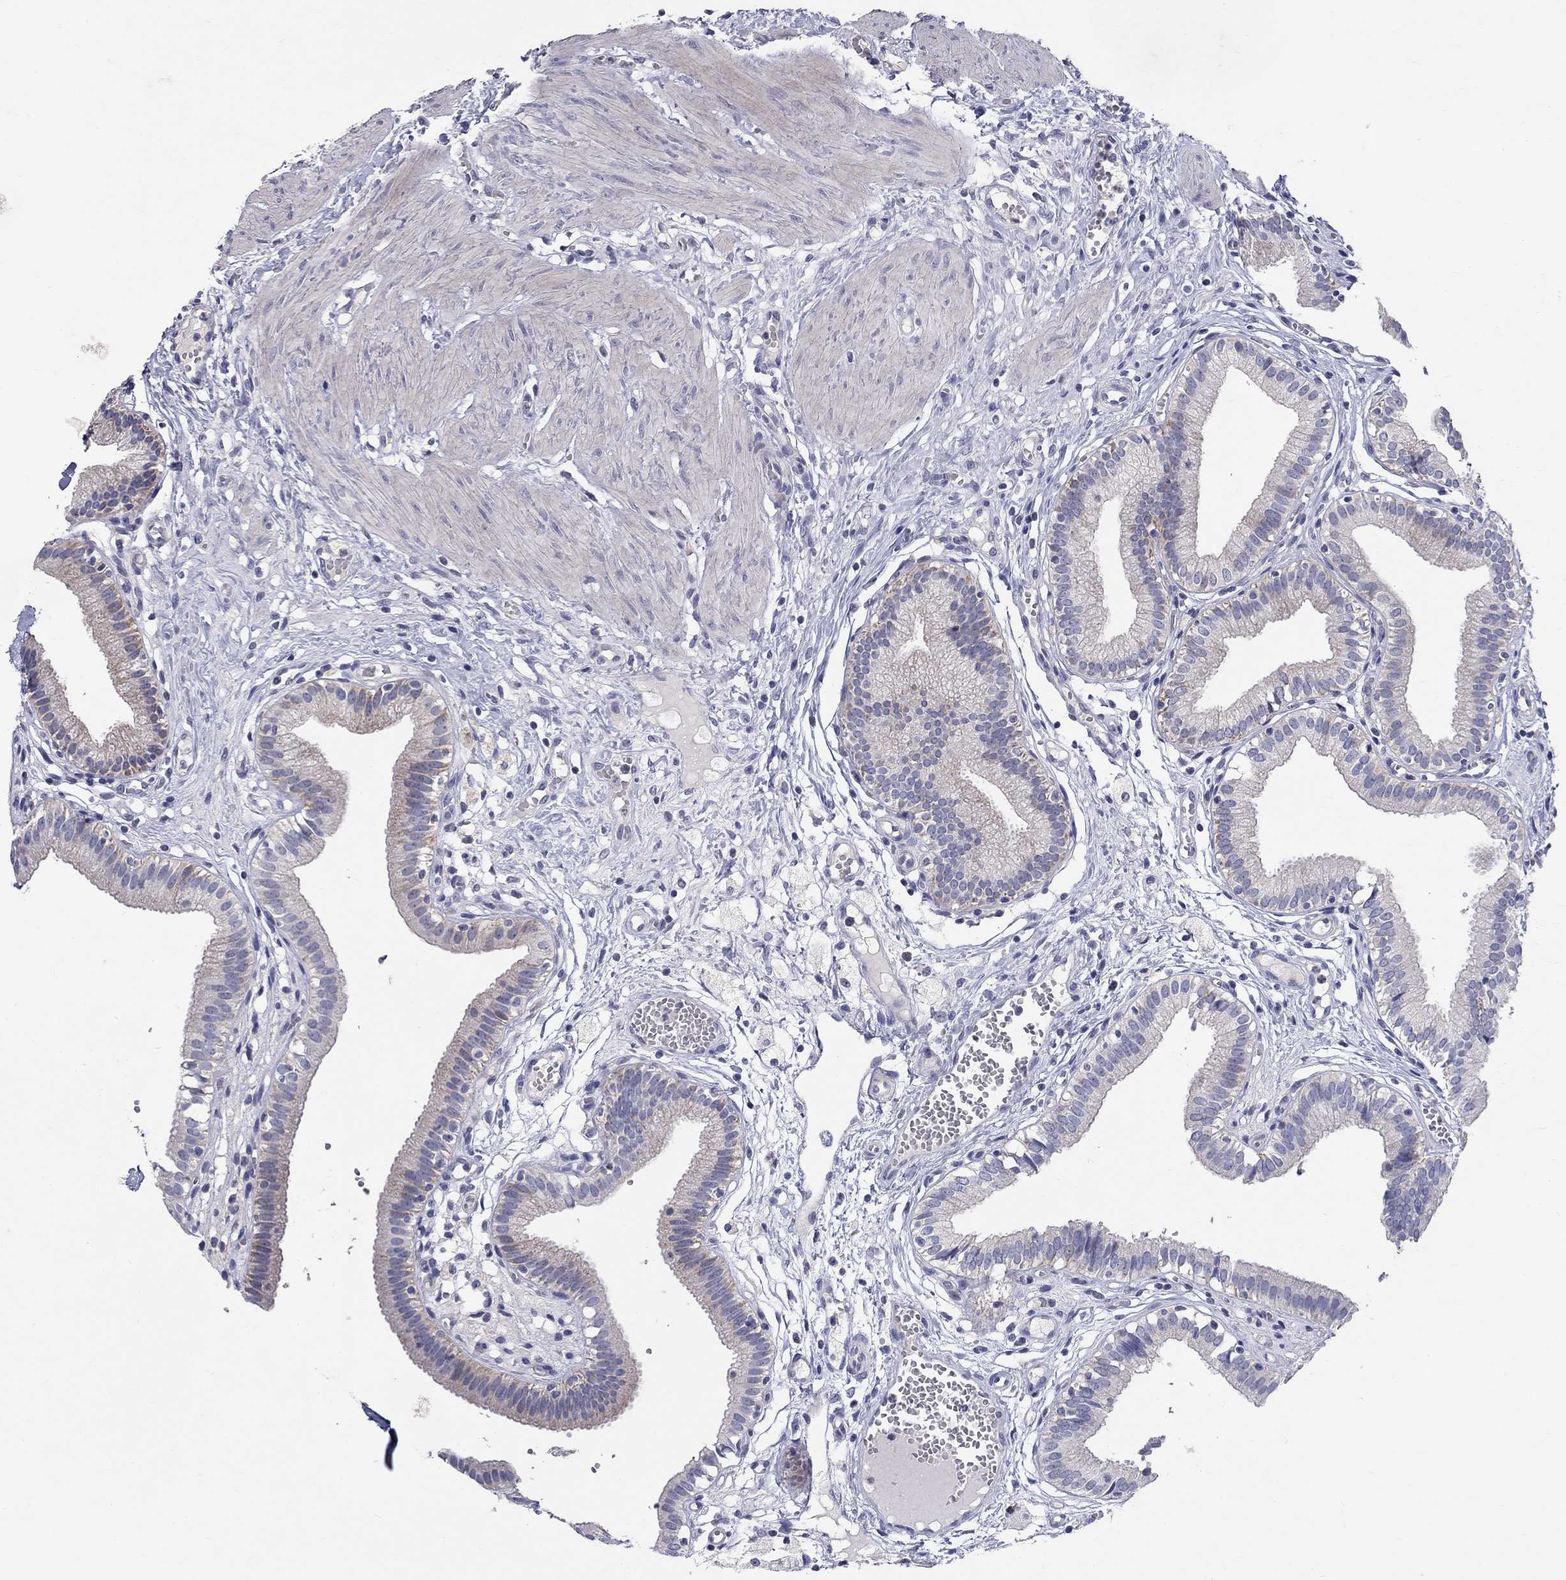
{"staining": {"intensity": "weak", "quantity": "25%-75%", "location": "cytoplasmic/membranous"}, "tissue": "gallbladder", "cell_type": "Glandular cells", "image_type": "normal", "snomed": [{"axis": "morphology", "description": "Normal tissue, NOS"}, {"axis": "topography", "description": "Gallbladder"}], "caption": "The histopathology image demonstrates staining of normal gallbladder, revealing weak cytoplasmic/membranous protein expression (brown color) within glandular cells.", "gene": "HMX2", "patient": {"sex": "female", "age": 24}}